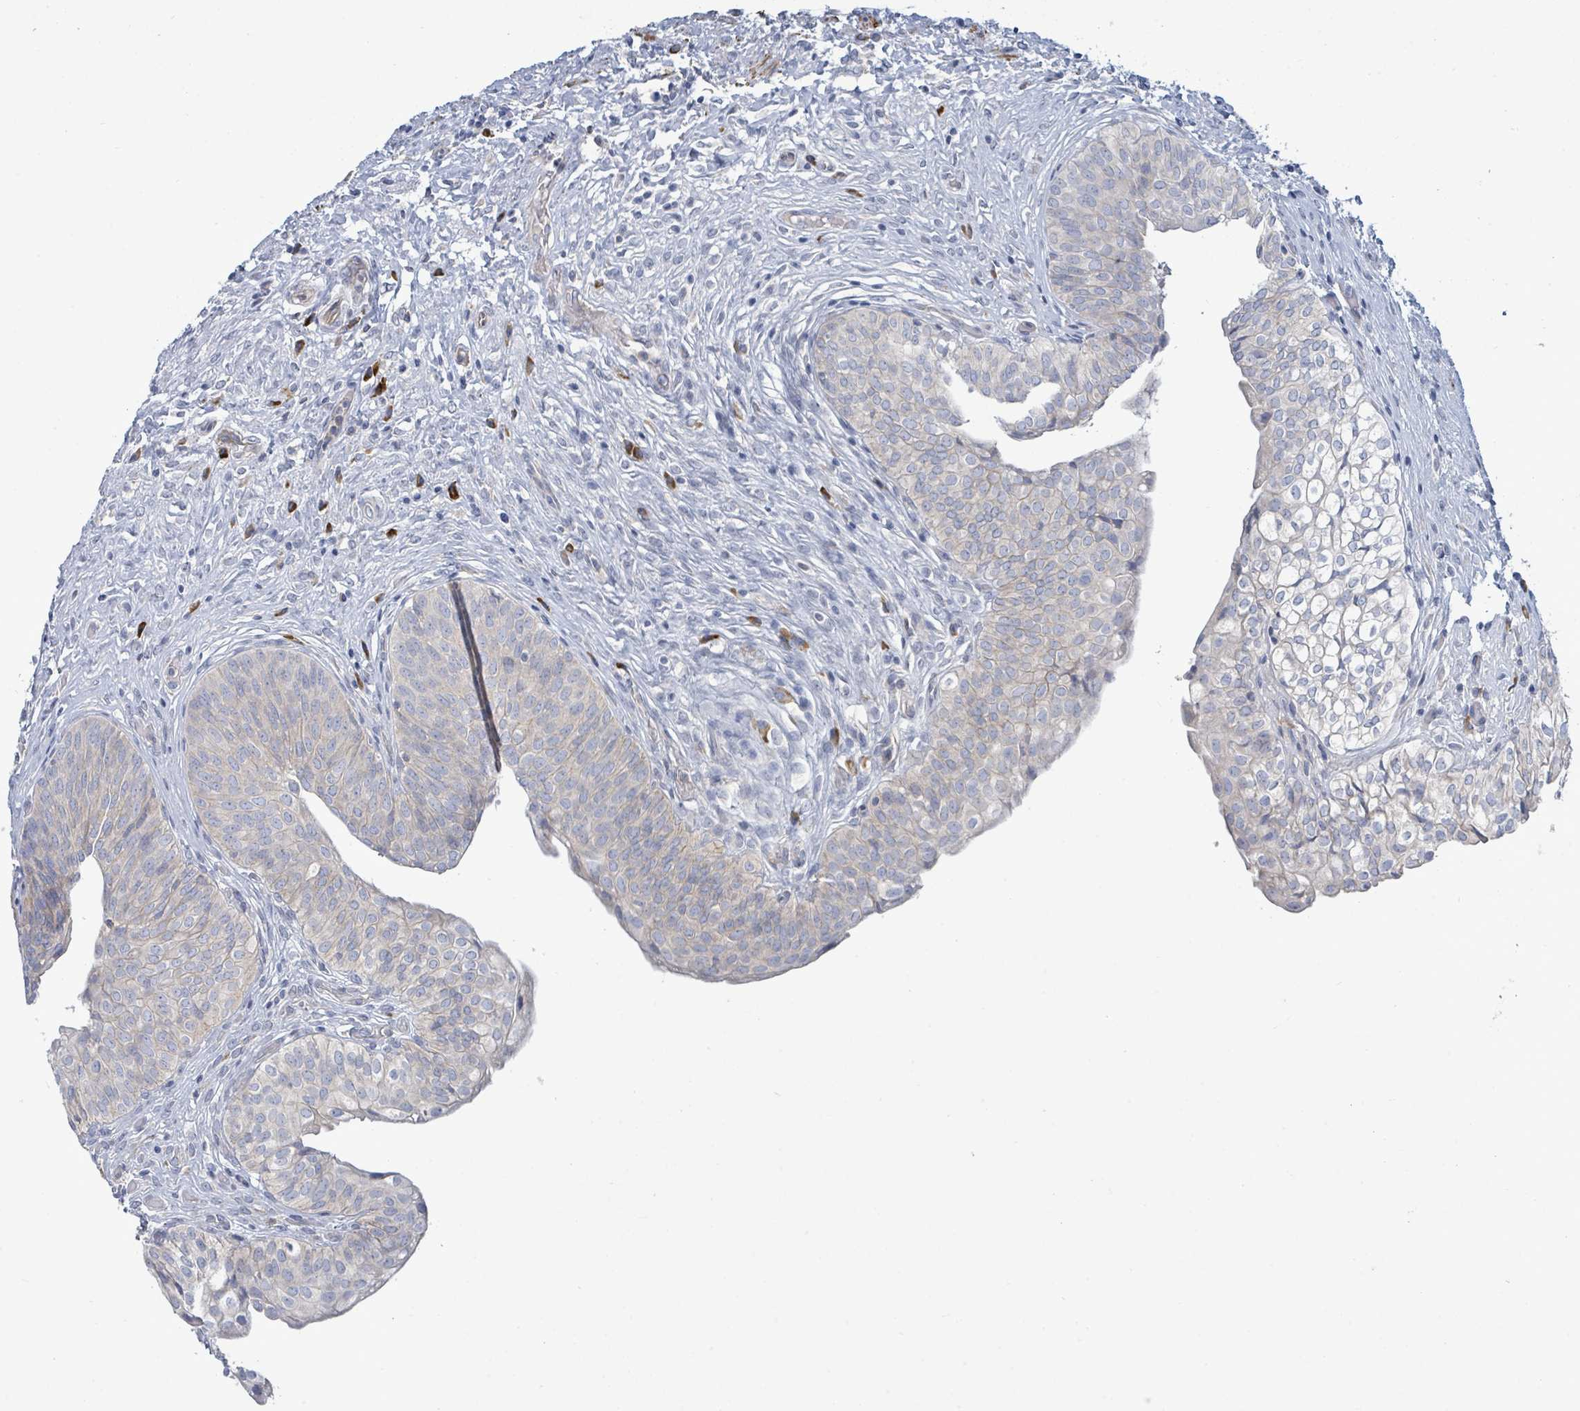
{"staining": {"intensity": "negative", "quantity": "none", "location": "none"}, "tissue": "urinary bladder", "cell_type": "Urothelial cells", "image_type": "normal", "snomed": [{"axis": "morphology", "description": "Normal tissue, NOS"}, {"axis": "topography", "description": "Urinary bladder"}], "caption": "DAB (3,3'-diaminobenzidine) immunohistochemical staining of unremarkable urinary bladder reveals no significant positivity in urothelial cells.", "gene": "SIRPB1", "patient": {"sex": "male", "age": 55}}